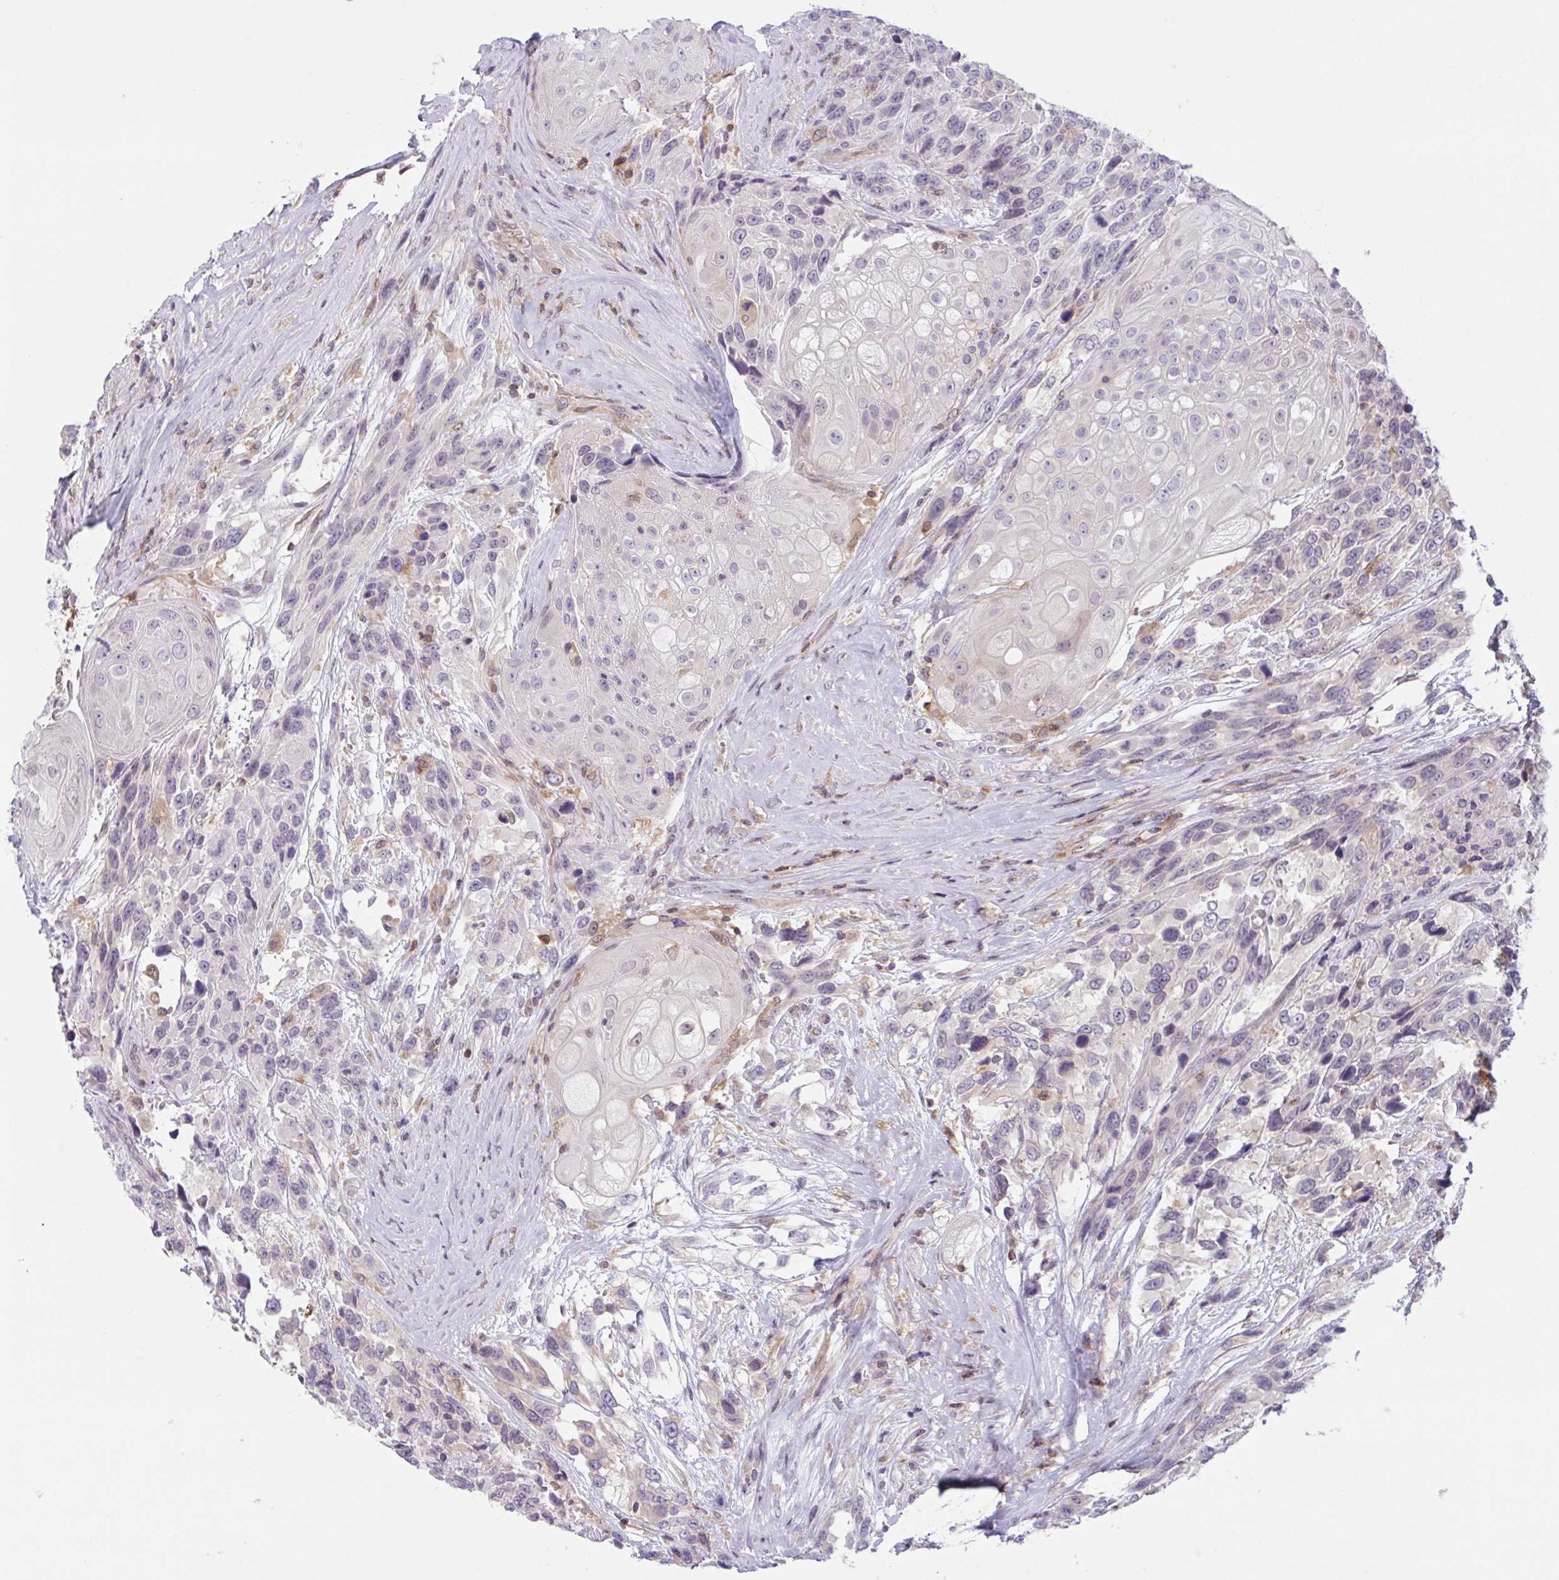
{"staining": {"intensity": "negative", "quantity": "none", "location": "none"}, "tissue": "urothelial cancer", "cell_type": "Tumor cells", "image_type": "cancer", "snomed": [{"axis": "morphology", "description": "Urothelial carcinoma, High grade"}, {"axis": "topography", "description": "Urinary bladder"}], "caption": "DAB (3,3'-diaminobenzidine) immunohistochemical staining of urothelial carcinoma (high-grade) displays no significant expression in tumor cells.", "gene": "TANK", "patient": {"sex": "female", "age": 70}}